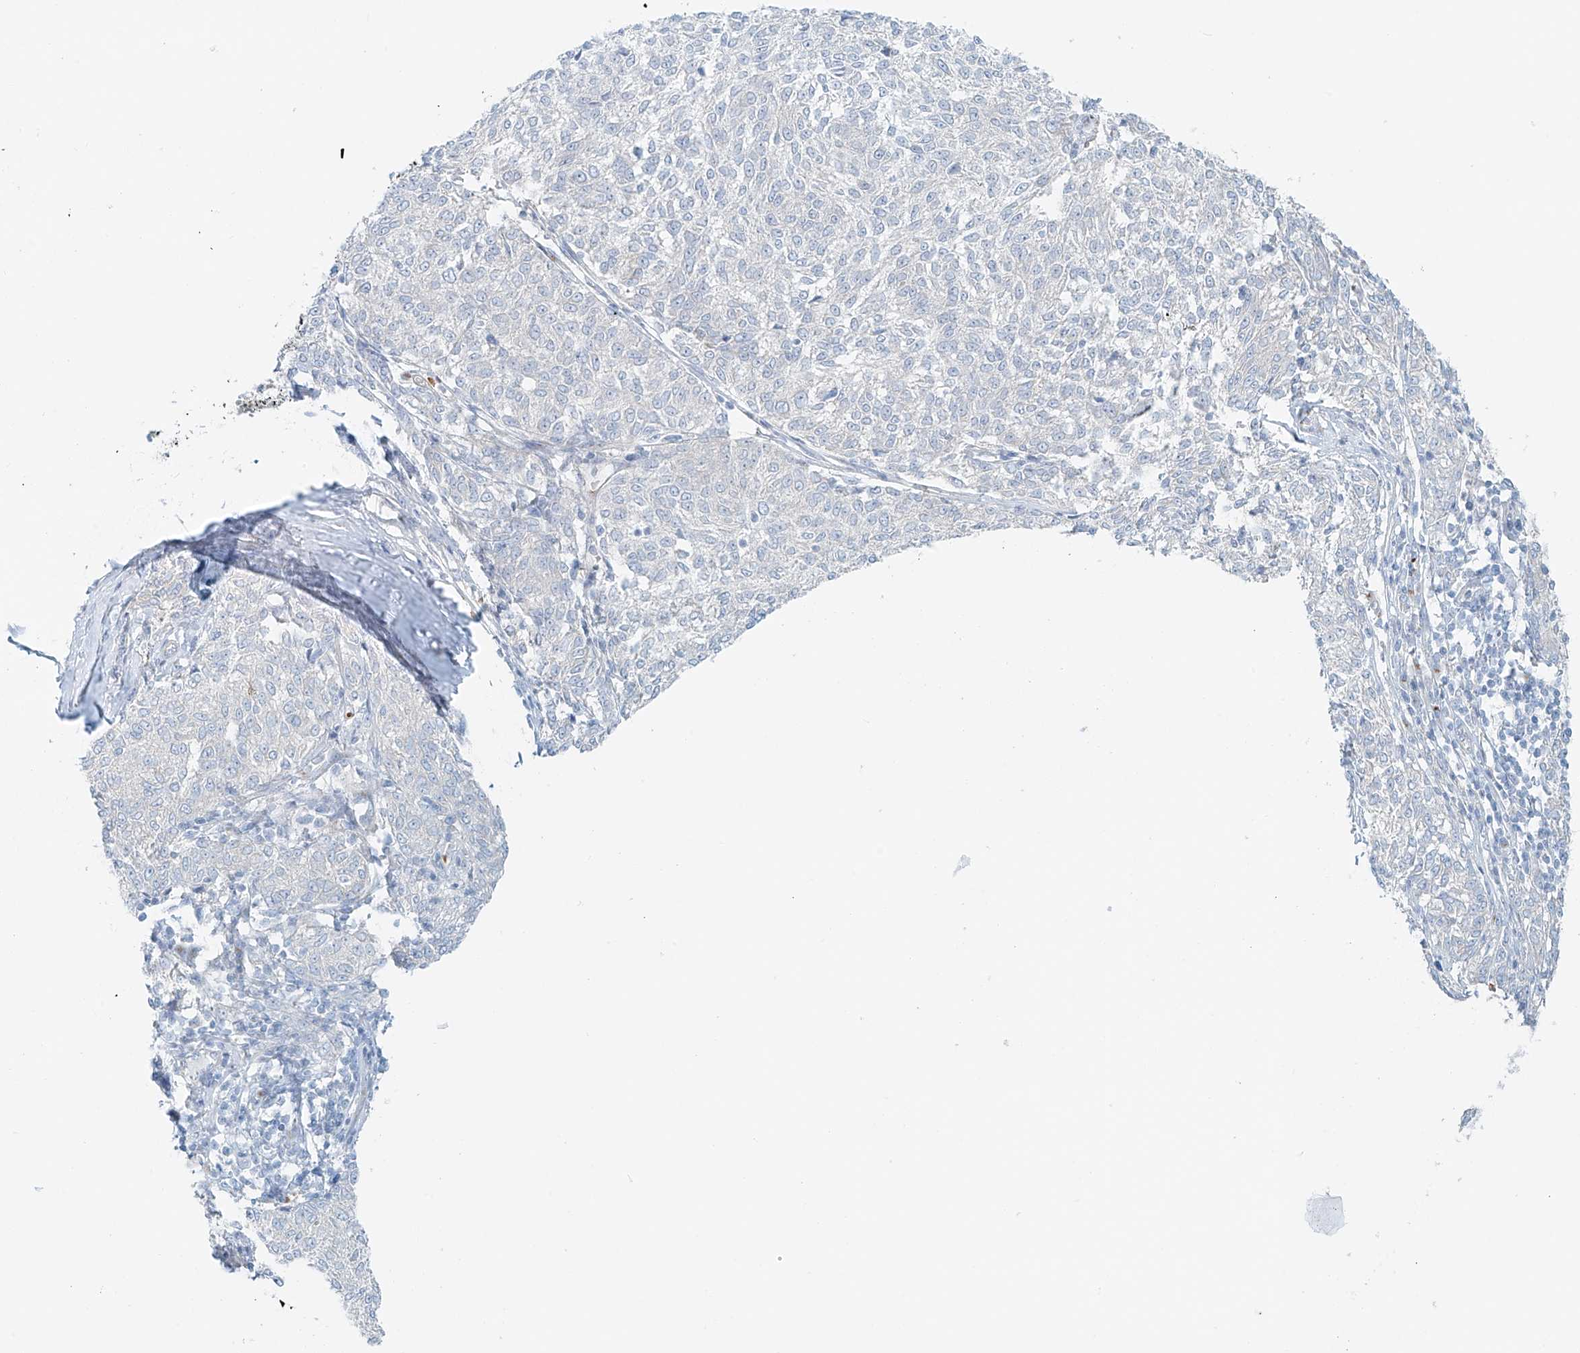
{"staining": {"intensity": "negative", "quantity": "none", "location": "none"}, "tissue": "melanoma", "cell_type": "Tumor cells", "image_type": "cancer", "snomed": [{"axis": "morphology", "description": "Malignant melanoma, NOS"}, {"axis": "topography", "description": "Skin"}], "caption": "Tumor cells are negative for brown protein staining in melanoma.", "gene": "EIPR1", "patient": {"sex": "female", "age": 72}}